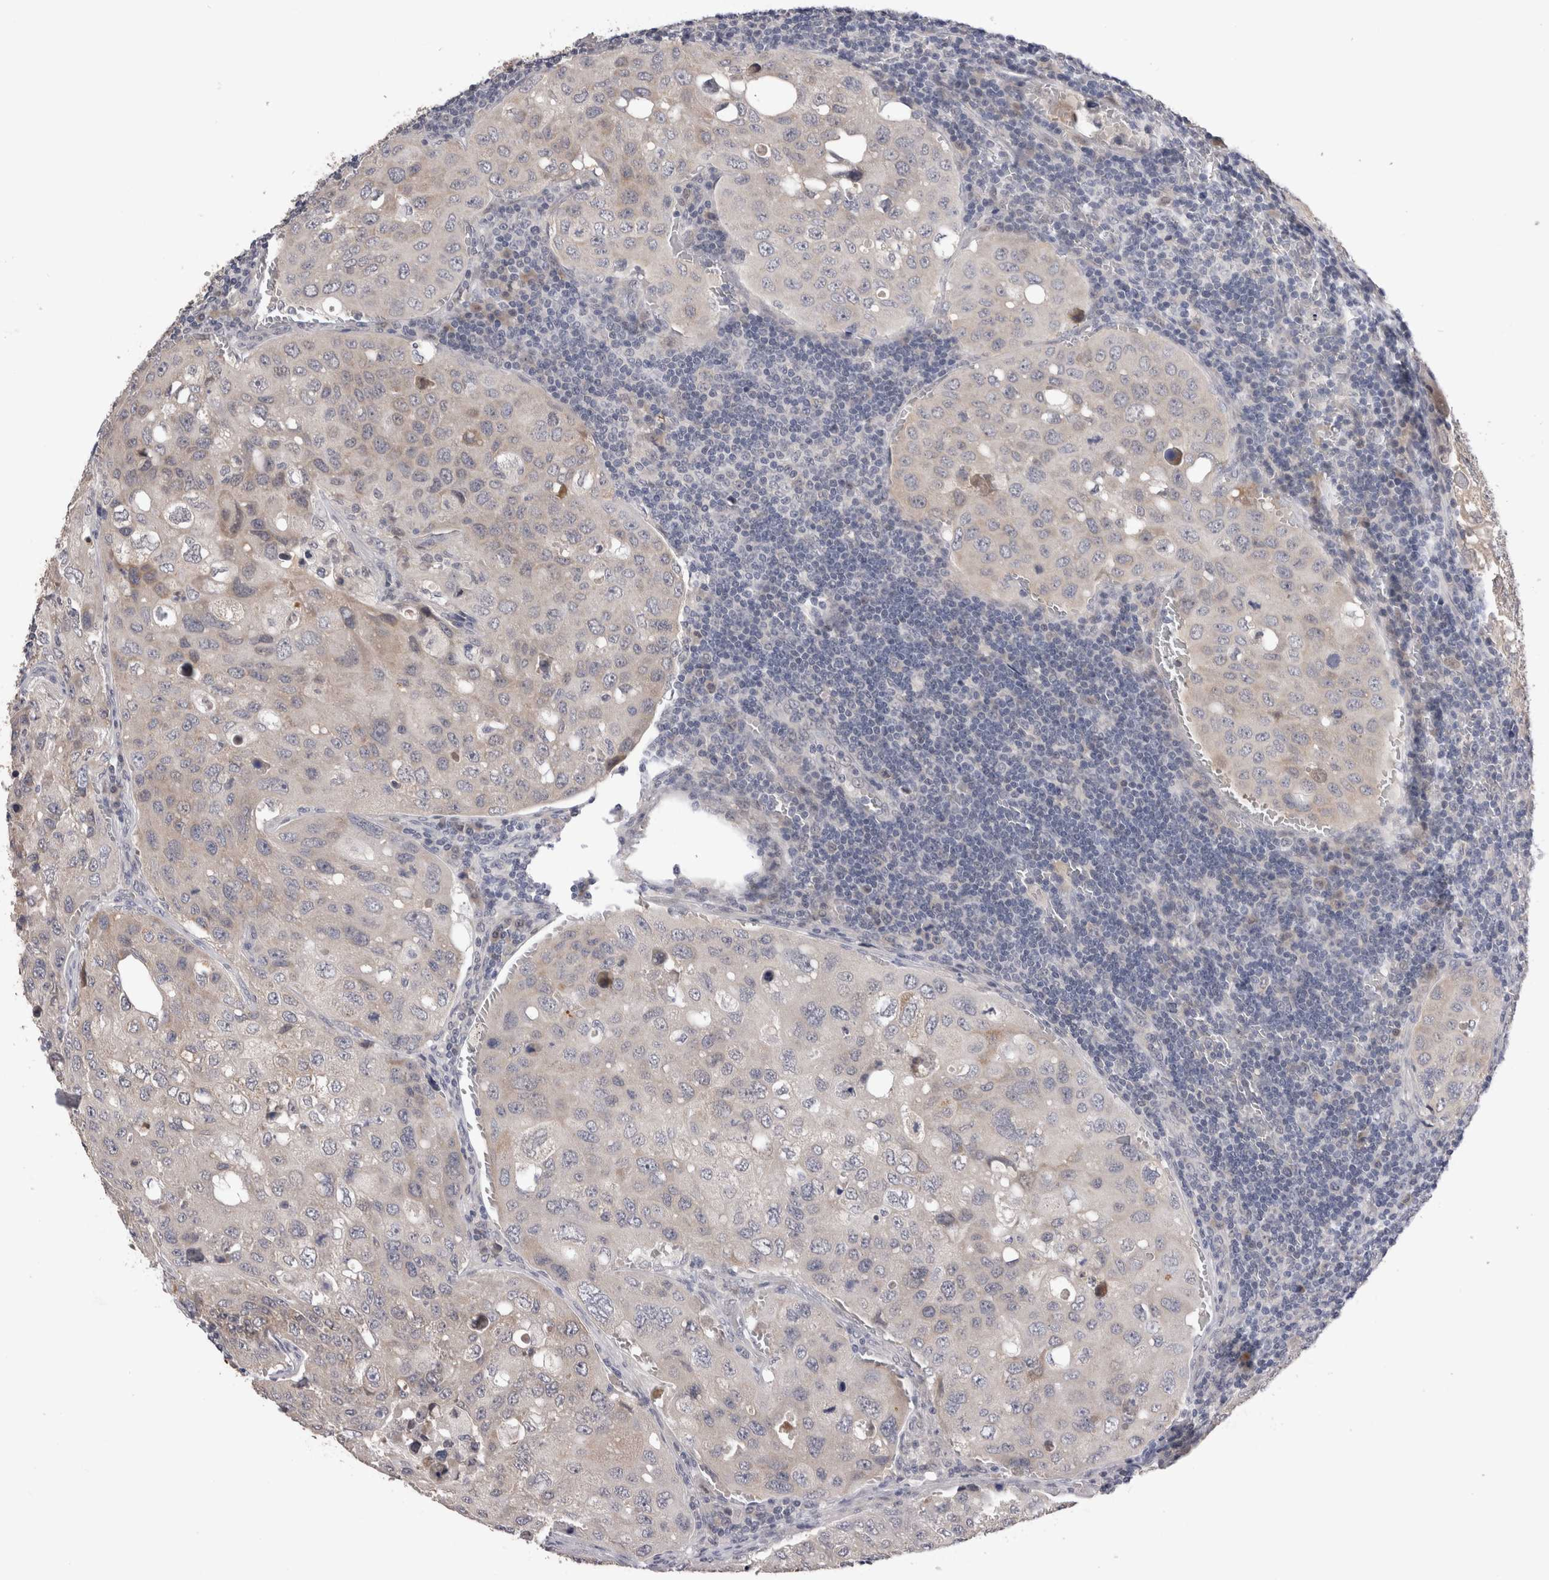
{"staining": {"intensity": "weak", "quantity": "<25%", "location": "cytoplasmic/membranous"}, "tissue": "urothelial cancer", "cell_type": "Tumor cells", "image_type": "cancer", "snomed": [{"axis": "morphology", "description": "Urothelial carcinoma, High grade"}, {"axis": "topography", "description": "Lymph node"}, {"axis": "topography", "description": "Urinary bladder"}], "caption": "The micrograph displays no significant positivity in tumor cells of urothelial cancer.", "gene": "CRYBG1", "patient": {"sex": "male", "age": 51}}